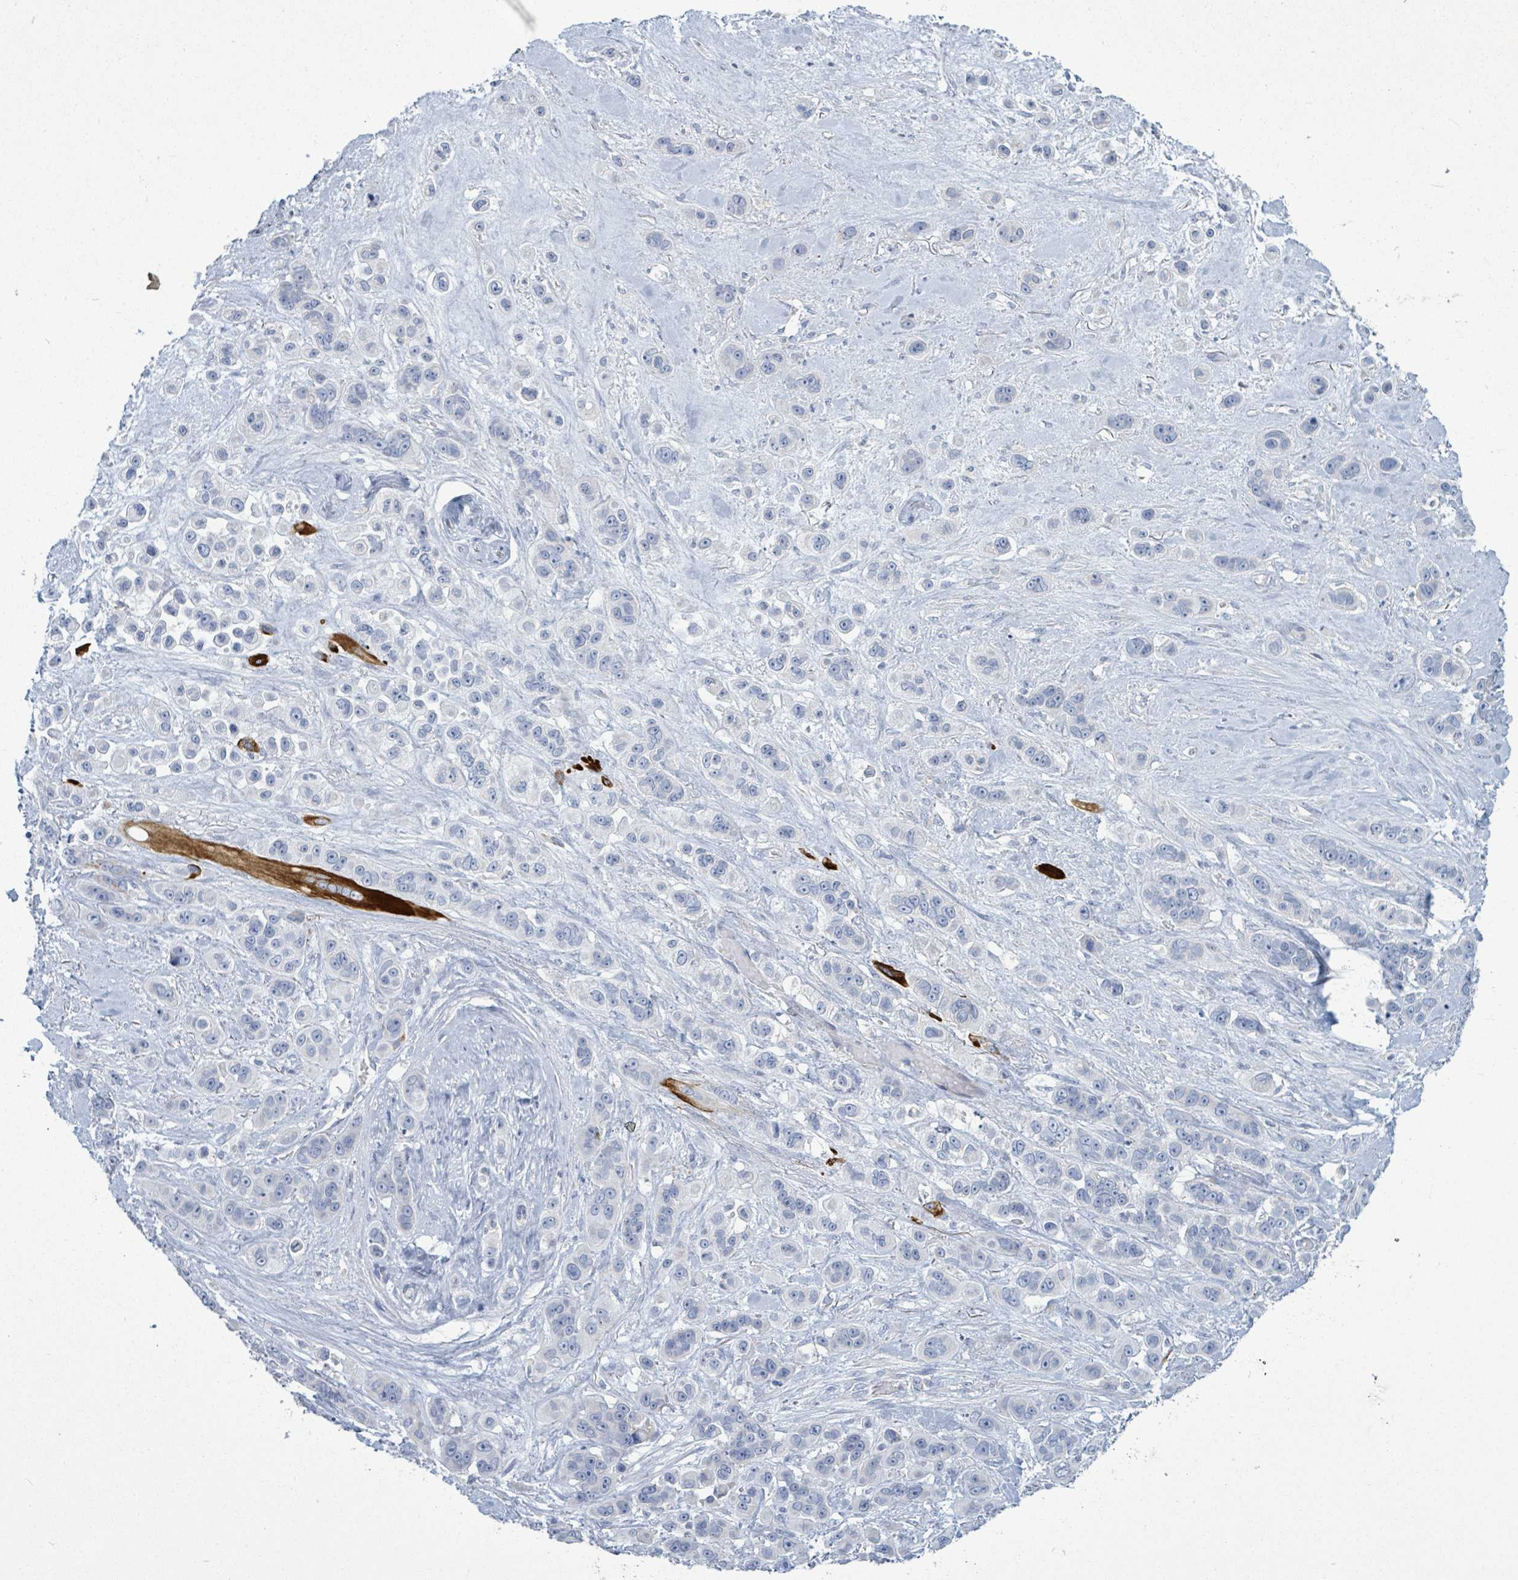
{"staining": {"intensity": "negative", "quantity": "none", "location": "none"}, "tissue": "skin cancer", "cell_type": "Tumor cells", "image_type": "cancer", "snomed": [{"axis": "morphology", "description": "Squamous cell carcinoma, NOS"}, {"axis": "topography", "description": "Skin"}], "caption": "IHC image of human skin squamous cell carcinoma stained for a protein (brown), which displays no positivity in tumor cells.", "gene": "SIRPB1", "patient": {"sex": "male", "age": 67}}